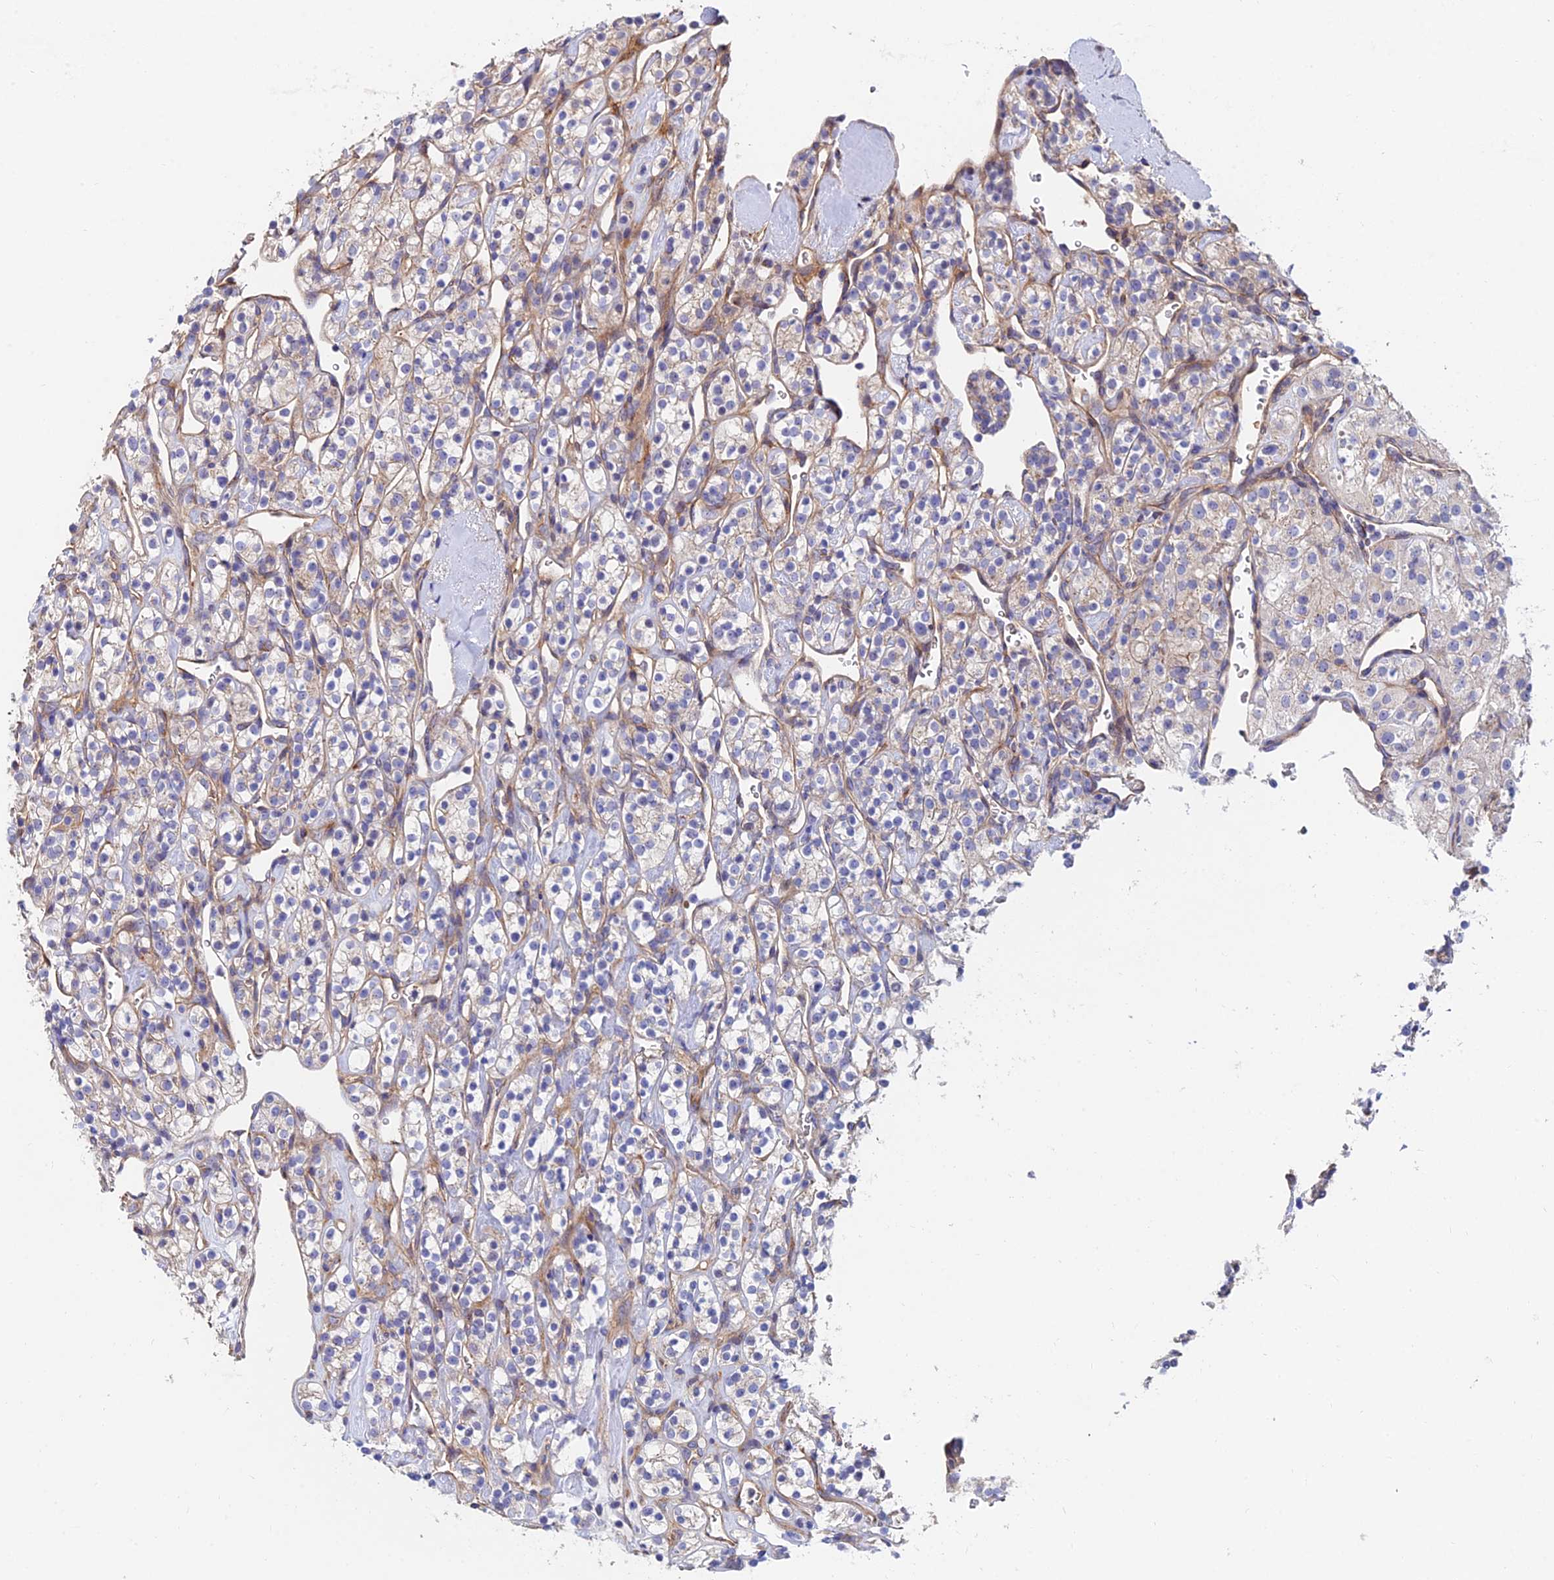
{"staining": {"intensity": "negative", "quantity": "none", "location": "none"}, "tissue": "renal cancer", "cell_type": "Tumor cells", "image_type": "cancer", "snomed": [{"axis": "morphology", "description": "Adenocarcinoma, NOS"}, {"axis": "topography", "description": "Kidney"}], "caption": "IHC micrograph of human renal cancer (adenocarcinoma) stained for a protein (brown), which shows no staining in tumor cells. (Stains: DAB immunohistochemistry with hematoxylin counter stain, Microscopy: brightfield microscopy at high magnification).", "gene": "ADGRF3", "patient": {"sex": "male", "age": 77}}